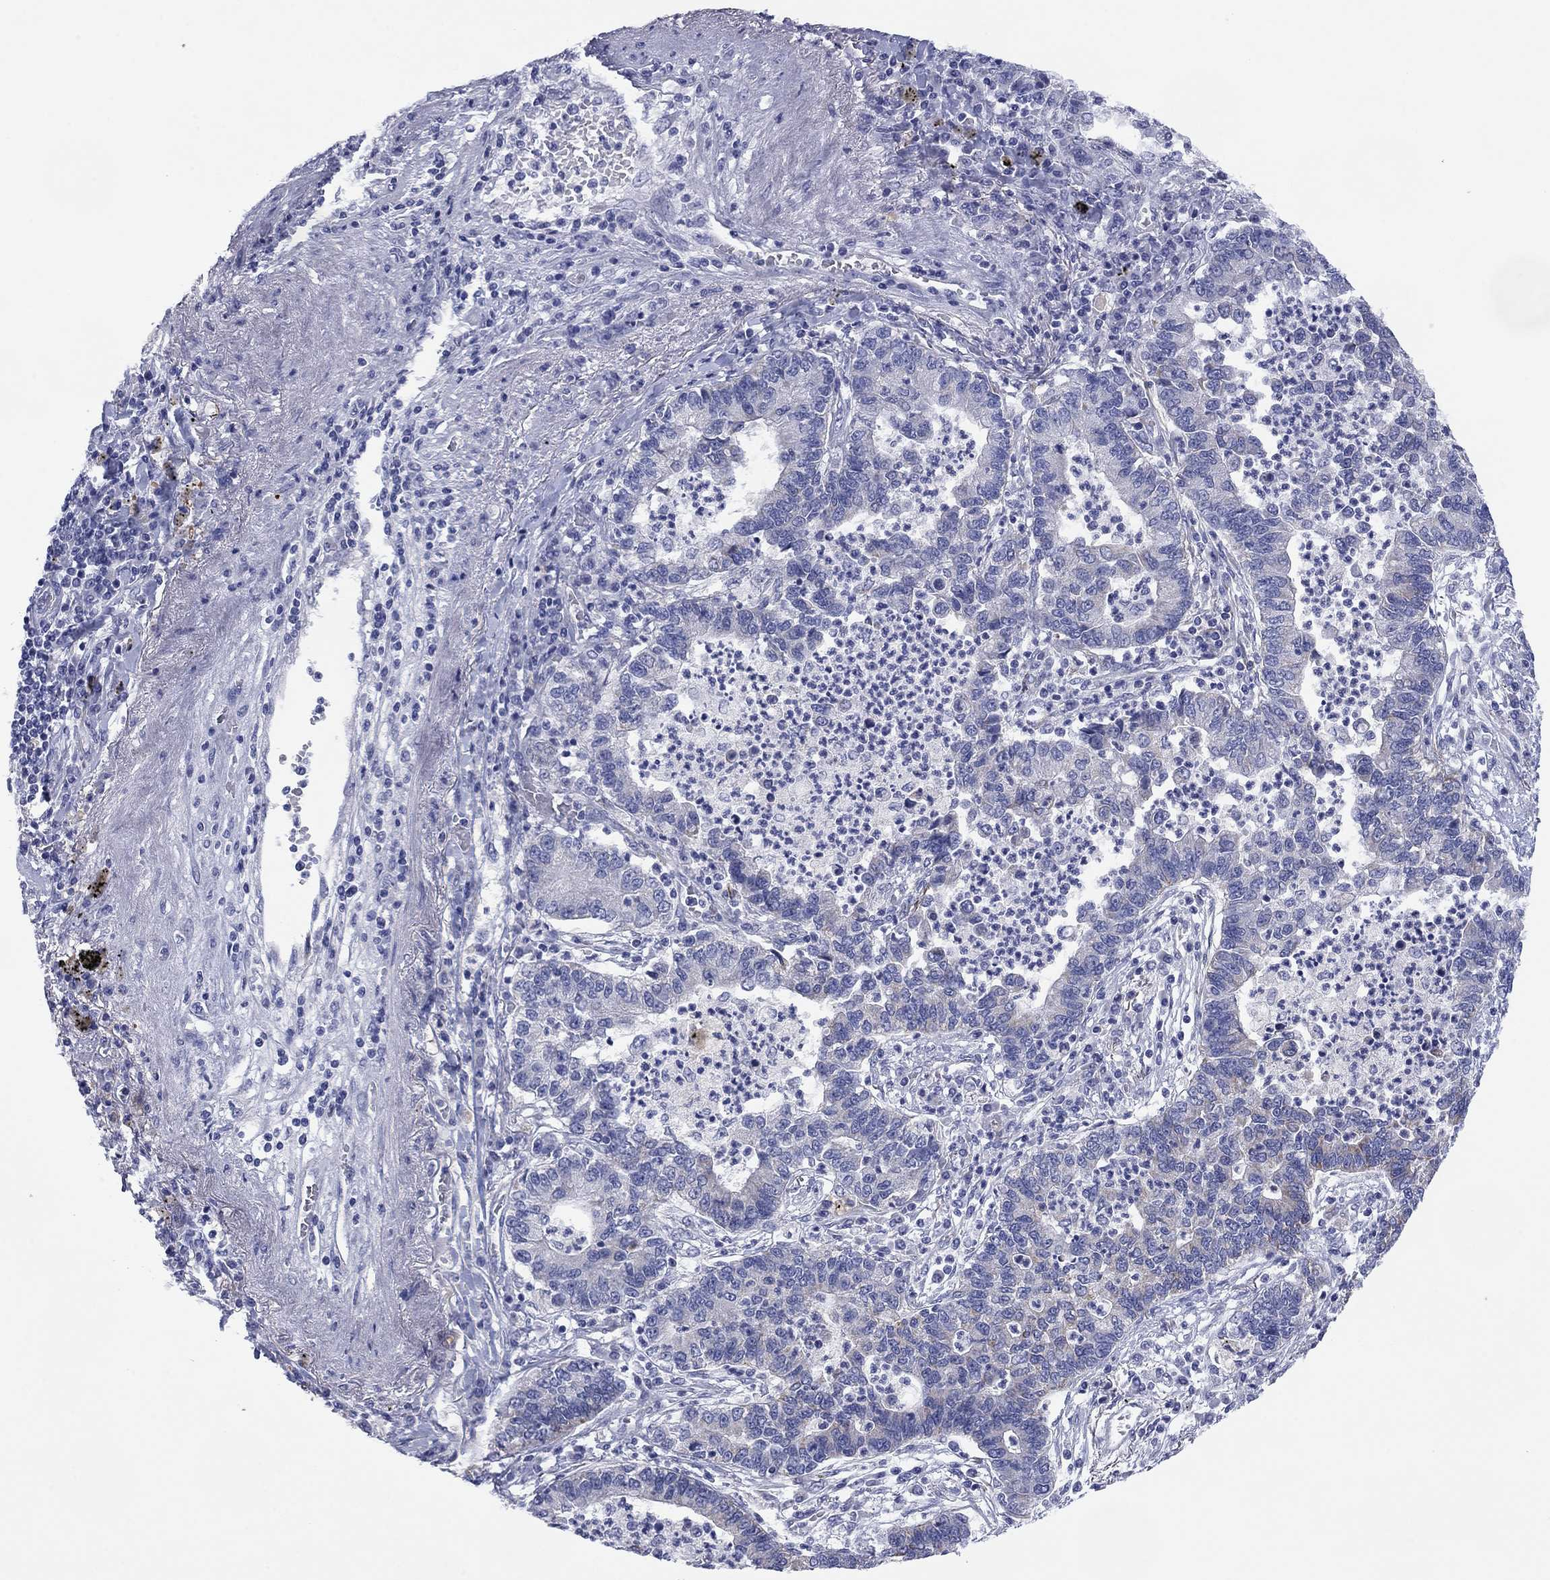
{"staining": {"intensity": "negative", "quantity": "none", "location": "none"}, "tissue": "lung cancer", "cell_type": "Tumor cells", "image_type": "cancer", "snomed": [{"axis": "morphology", "description": "Adenocarcinoma, NOS"}, {"axis": "topography", "description": "Lung"}], "caption": "Tumor cells show no significant staining in lung cancer (adenocarcinoma).", "gene": "MGST3", "patient": {"sex": "female", "age": 57}}